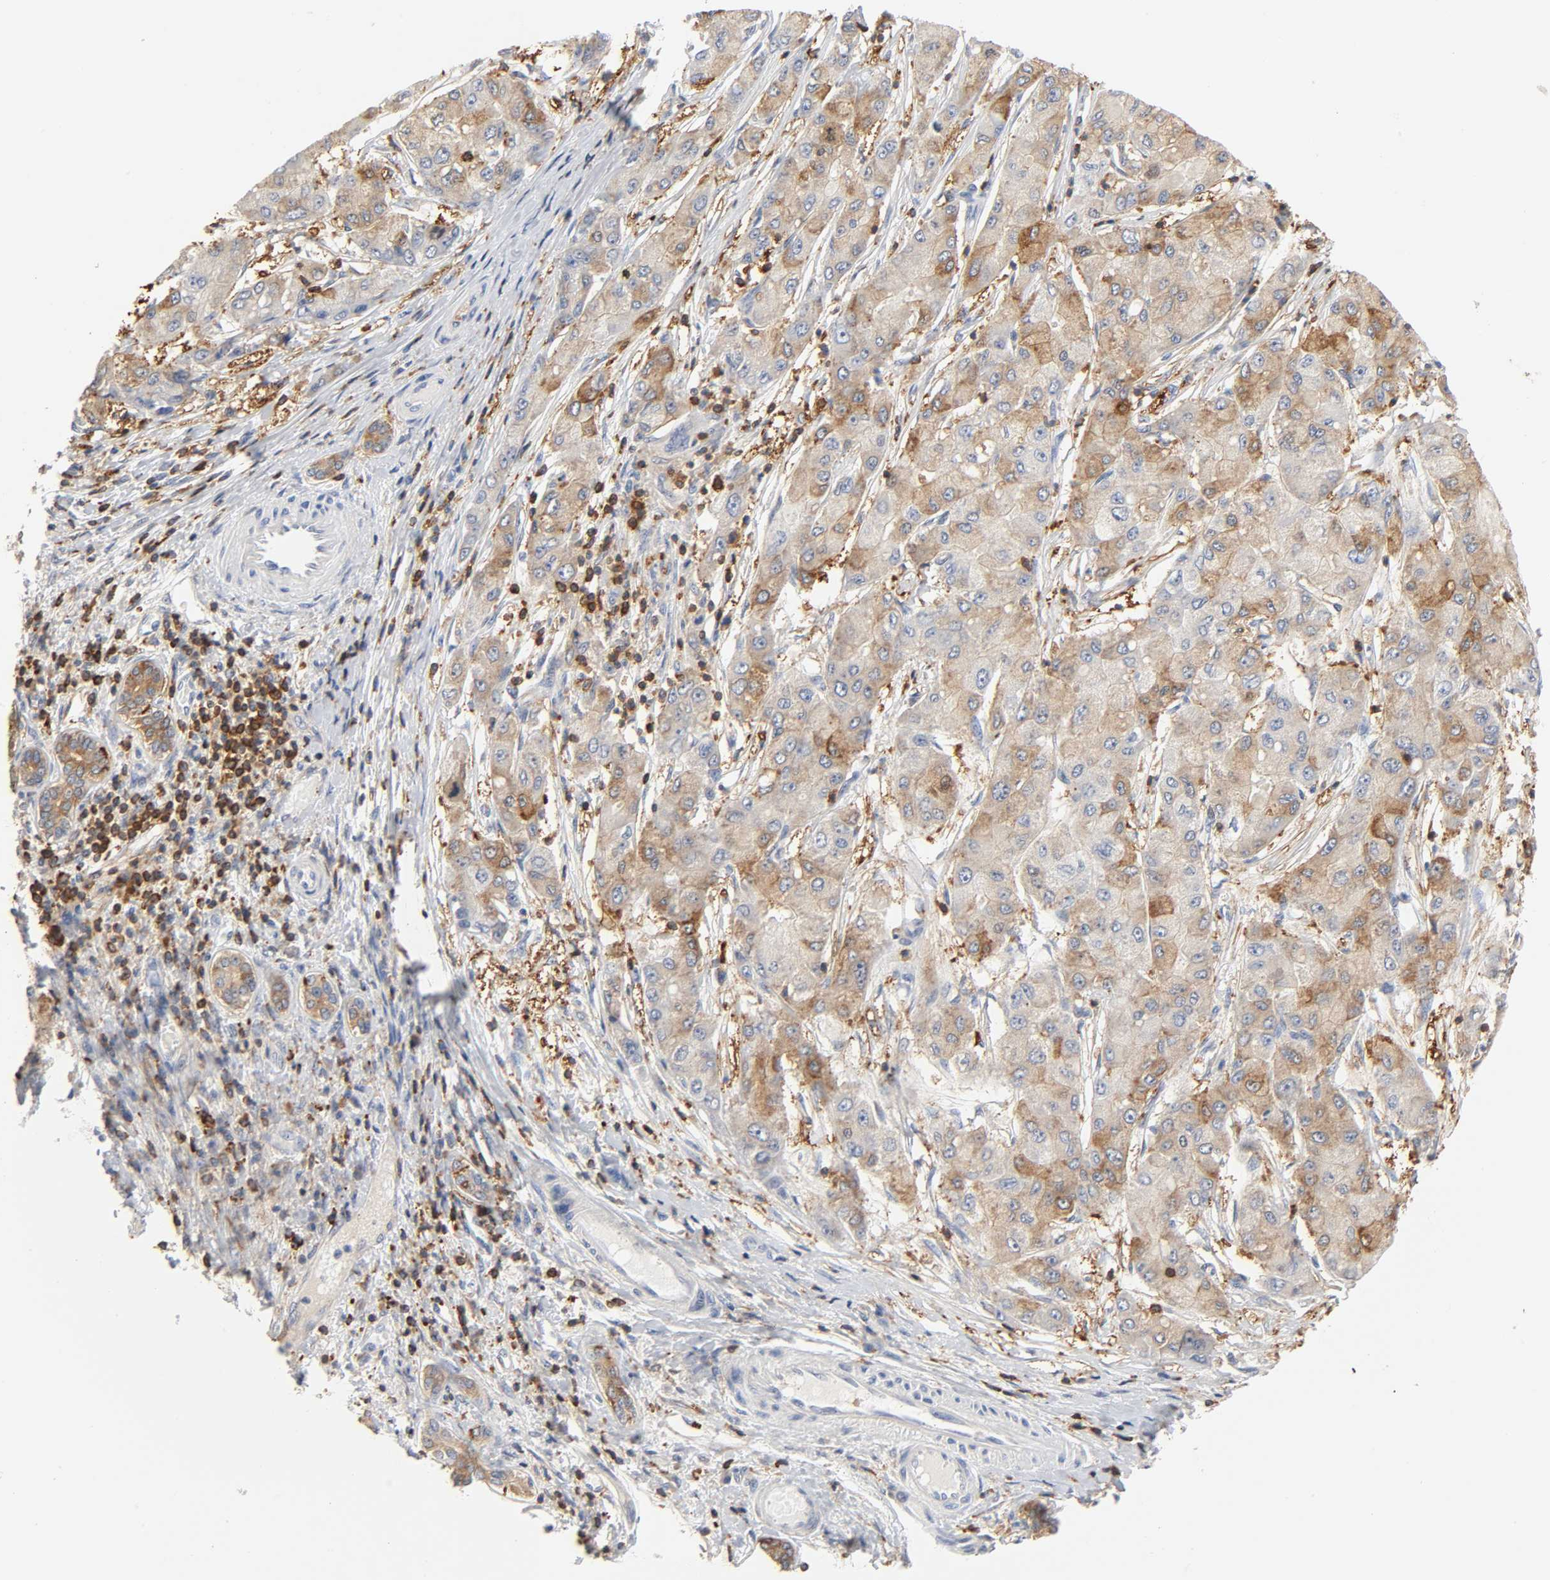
{"staining": {"intensity": "moderate", "quantity": ">75%", "location": "cytoplasmic/membranous"}, "tissue": "liver cancer", "cell_type": "Tumor cells", "image_type": "cancer", "snomed": [{"axis": "morphology", "description": "Carcinoma, Hepatocellular, NOS"}, {"axis": "topography", "description": "Liver"}], "caption": "Tumor cells display medium levels of moderate cytoplasmic/membranous positivity in approximately >75% of cells in human liver hepatocellular carcinoma.", "gene": "BIN1", "patient": {"sex": "male", "age": 80}}